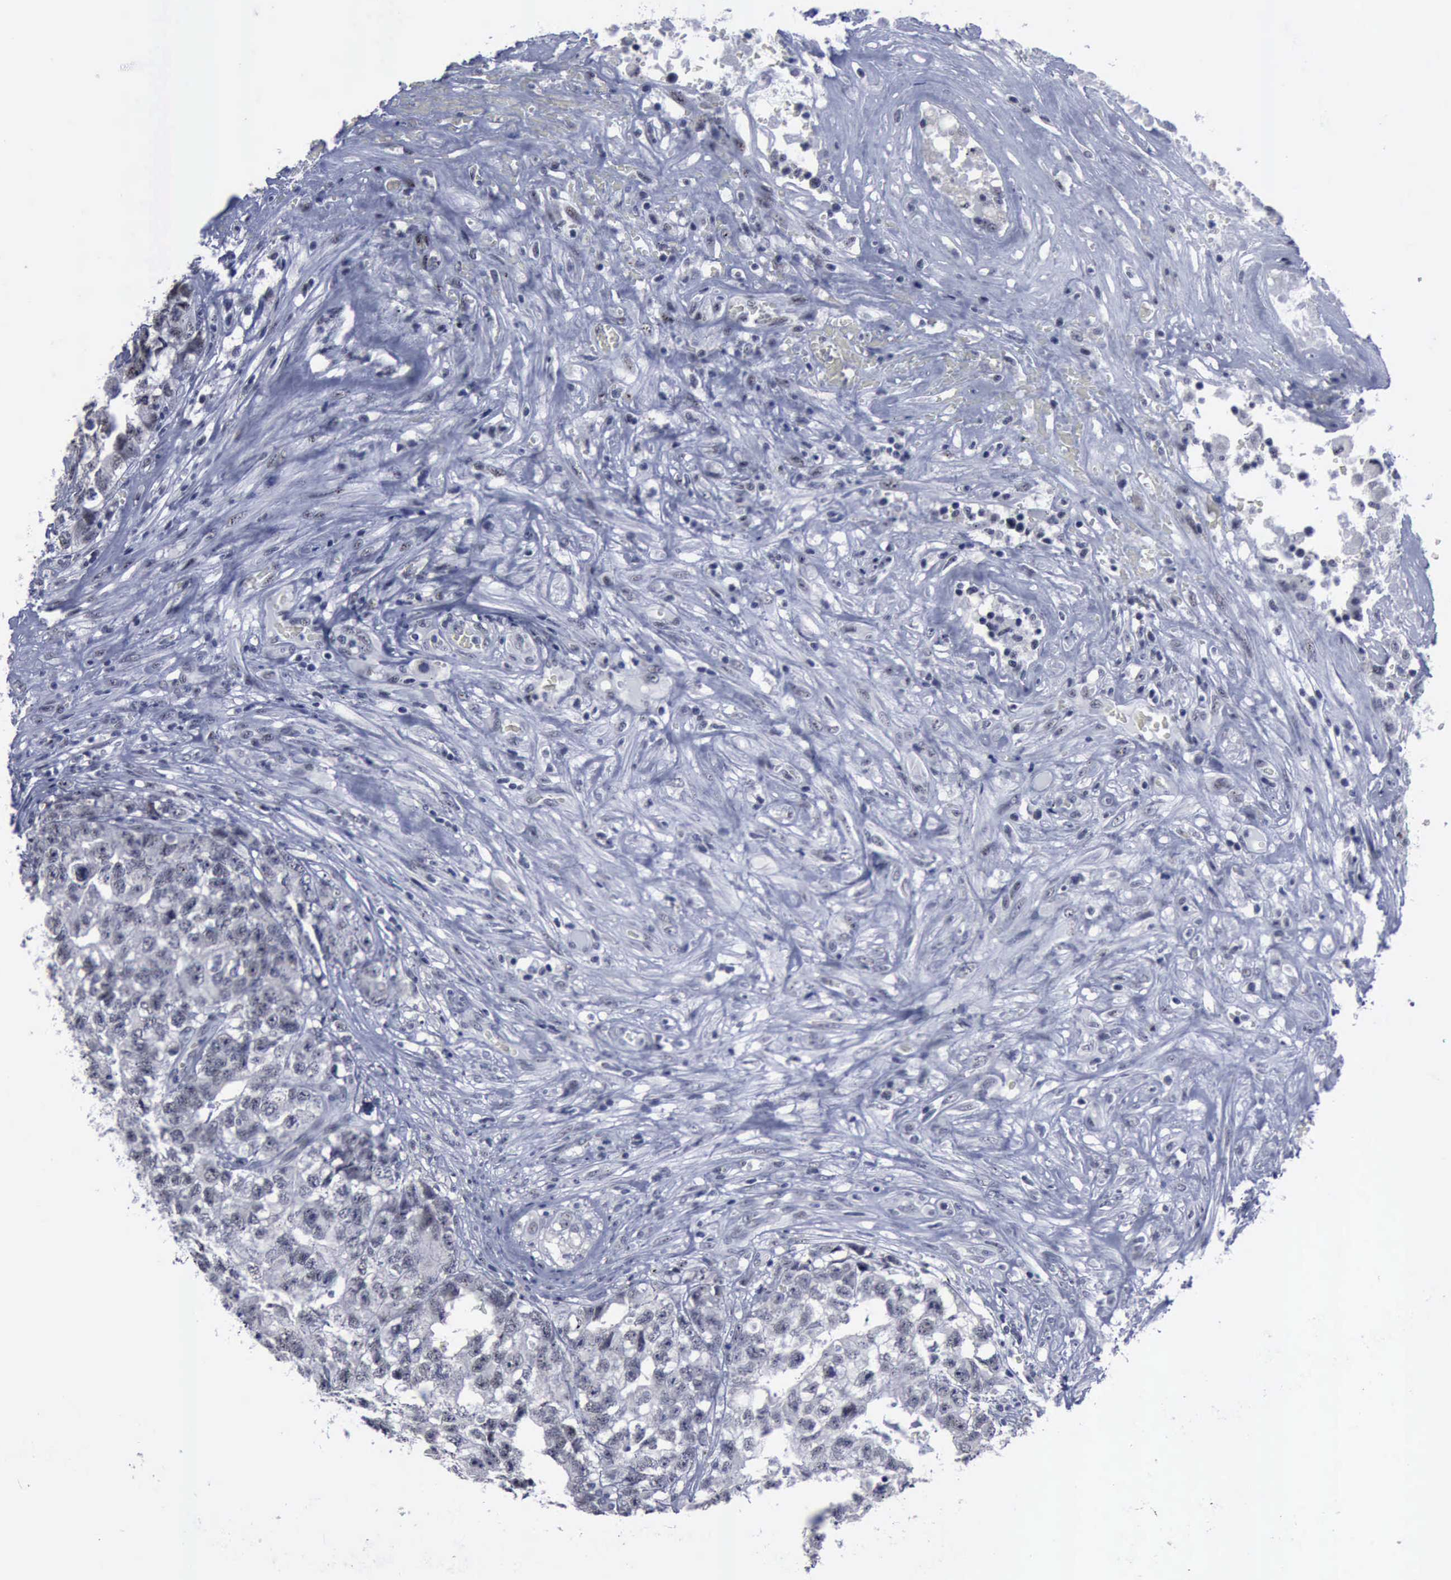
{"staining": {"intensity": "negative", "quantity": "none", "location": "none"}, "tissue": "testis cancer", "cell_type": "Tumor cells", "image_type": "cancer", "snomed": [{"axis": "morphology", "description": "Carcinoma, Embryonal, NOS"}, {"axis": "topography", "description": "Testis"}], "caption": "IHC image of human testis cancer stained for a protein (brown), which reveals no staining in tumor cells. (Brightfield microscopy of DAB immunohistochemistry at high magnification).", "gene": "BRD1", "patient": {"sex": "male", "age": 31}}